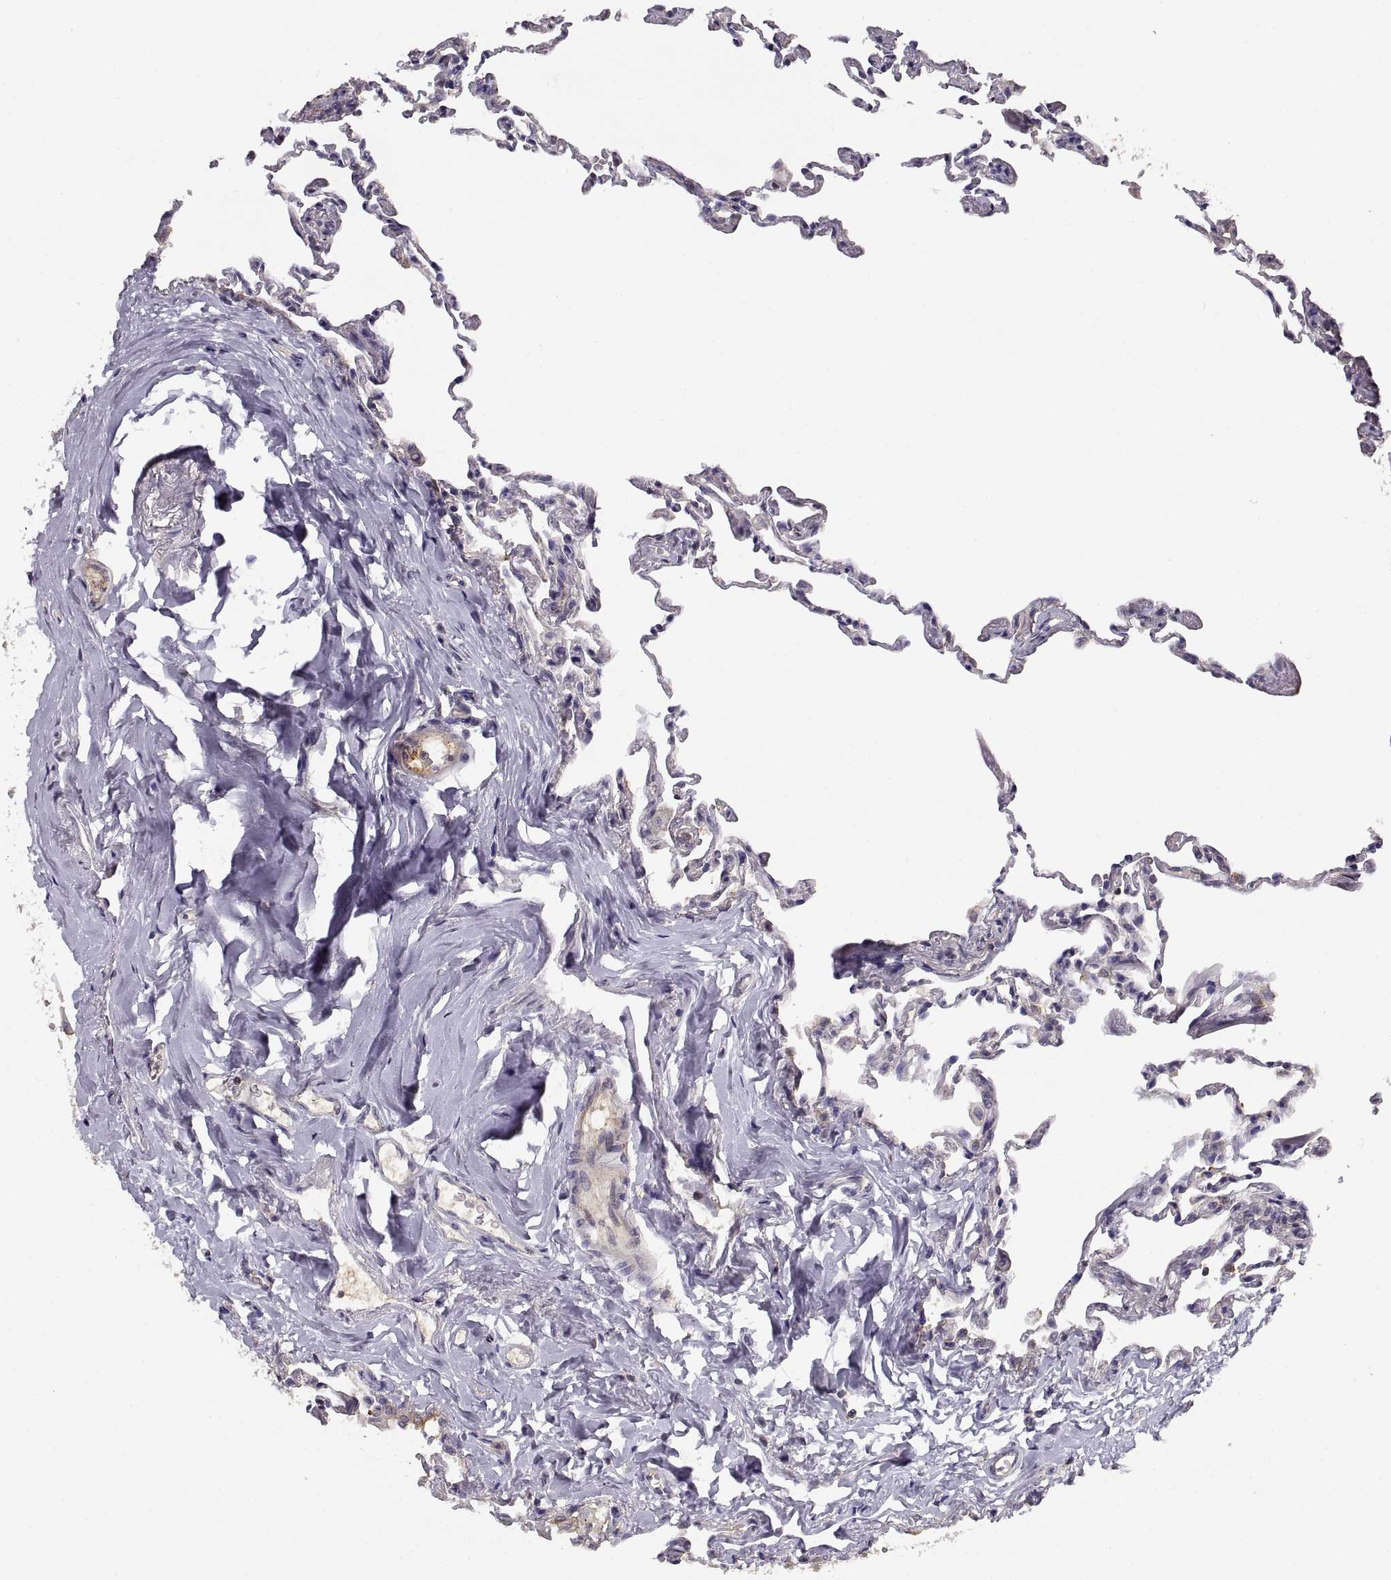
{"staining": {"intensity": "negative", "quantity": "none", "location": "none"}, "tissue": "lung", "cell_type": "Alveolar cells", "image_type": "normal", "snomed": [{"axis": "morphology", "description": "Normal tissue, NOS"}, {"axis": "topography", "description": "Lung"}], "caption": "A high-resolution image shows IHC staining of unremarkable lung, which displays no significant positivity in alveolar cells. (DAB immunohistochemistry (IHC) visualized using brightfield microscopy, high magnification).", "gene": "NMNAT2", "patient": {"sex": "female", "age": 57}}